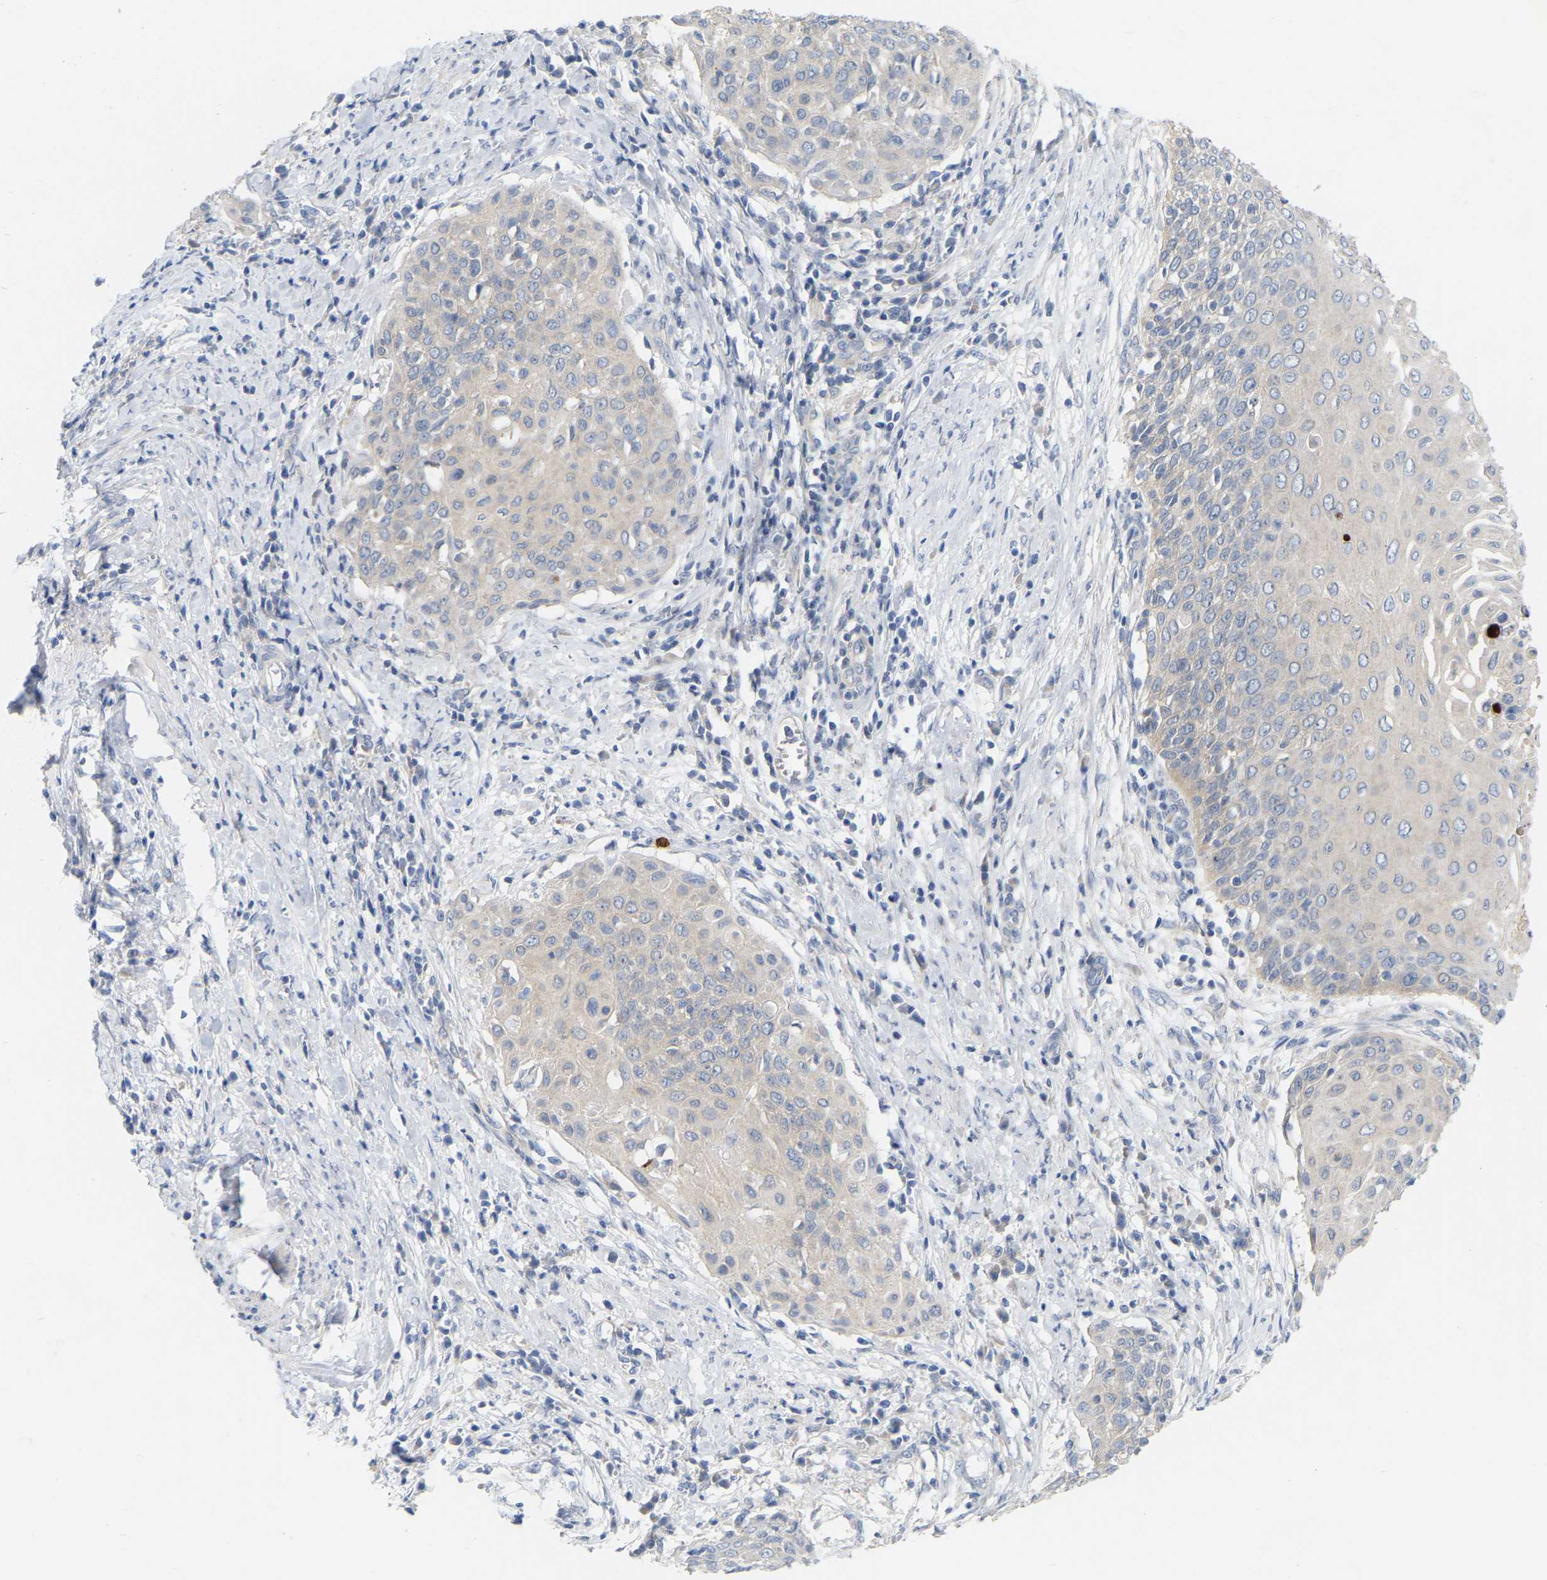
{"staining": {"intensity": "weak", "quantity": "<25%", "location": "cytoplasmic/membranous"}, "tissue": "cervical cancer", "cell_type": "Tumor cells", "image_type": "cancer", "snomed": [{"axis": "morphology", "description": "Squamous cell carcinoma, NOS"}, {"axis": "topography", "description": "Cervix"}], "caption": "The immunohistochemistry (IHC) micrograph has no significant positivity in tumor cells of cervical cancer (squamous cell carcinoma) tissue.", "gene": "WIPI2", "patient": {"sex": "female", "age": 39}}